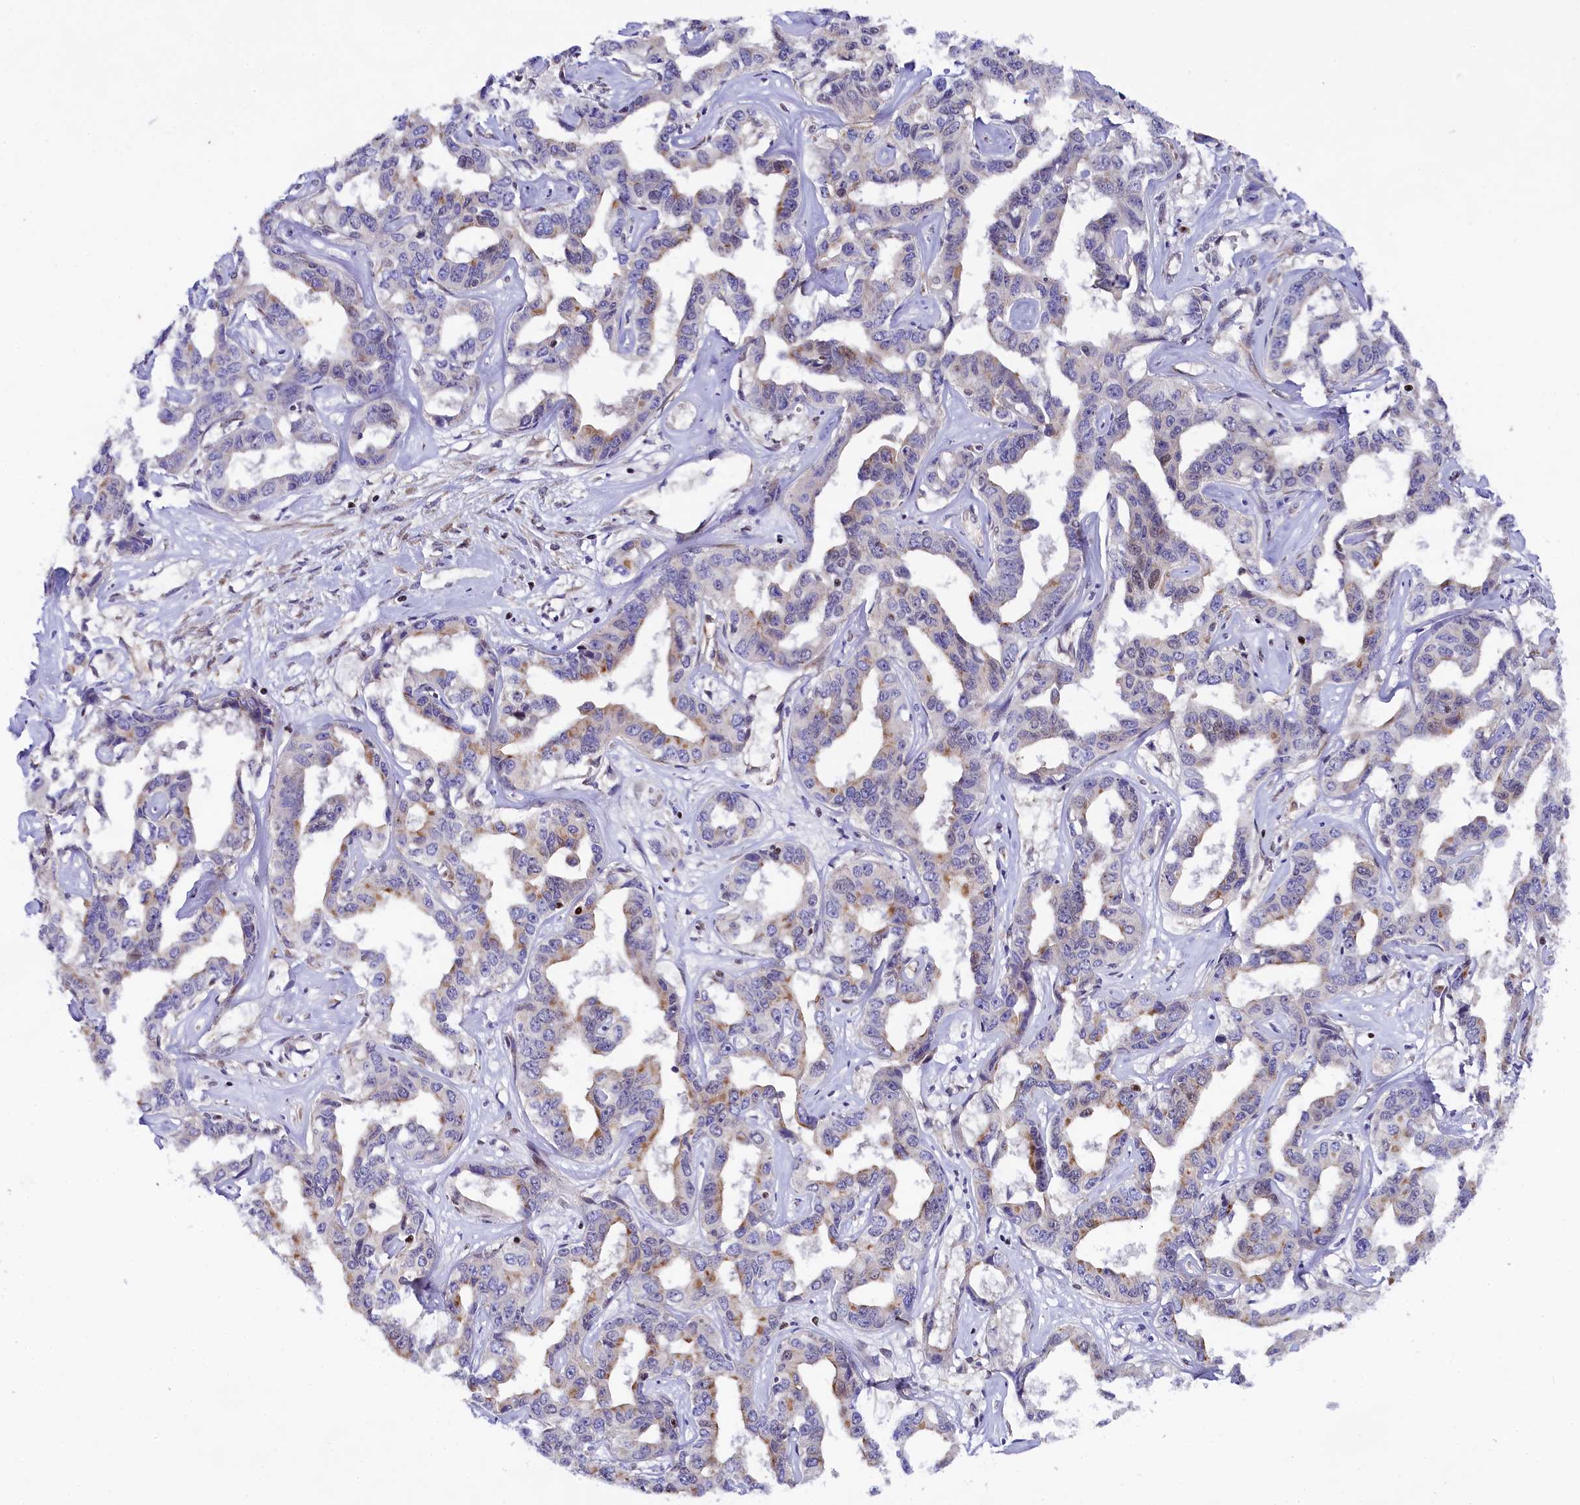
{"staining": {"intensity": "weak", "quantity": "<25%", "location": "cytoplasmic/membranous"}, "tissue": "liver cancer", "cell_type": "Tumor cells", "image_type": "cancer", "snomed": [{"axis": "morphology", "description": "Cholangiocarcinoma"}, {"axis": "topography", "description": "Liver"}], "caption": "High magnification brightfield microscopy of liver cancer stained with DAB (brown) and counterstained with hematoxylin (blue): tumor cells show no significant expression.", "gene": "SP4", "patient": {"sex": "male", "age": 59}}